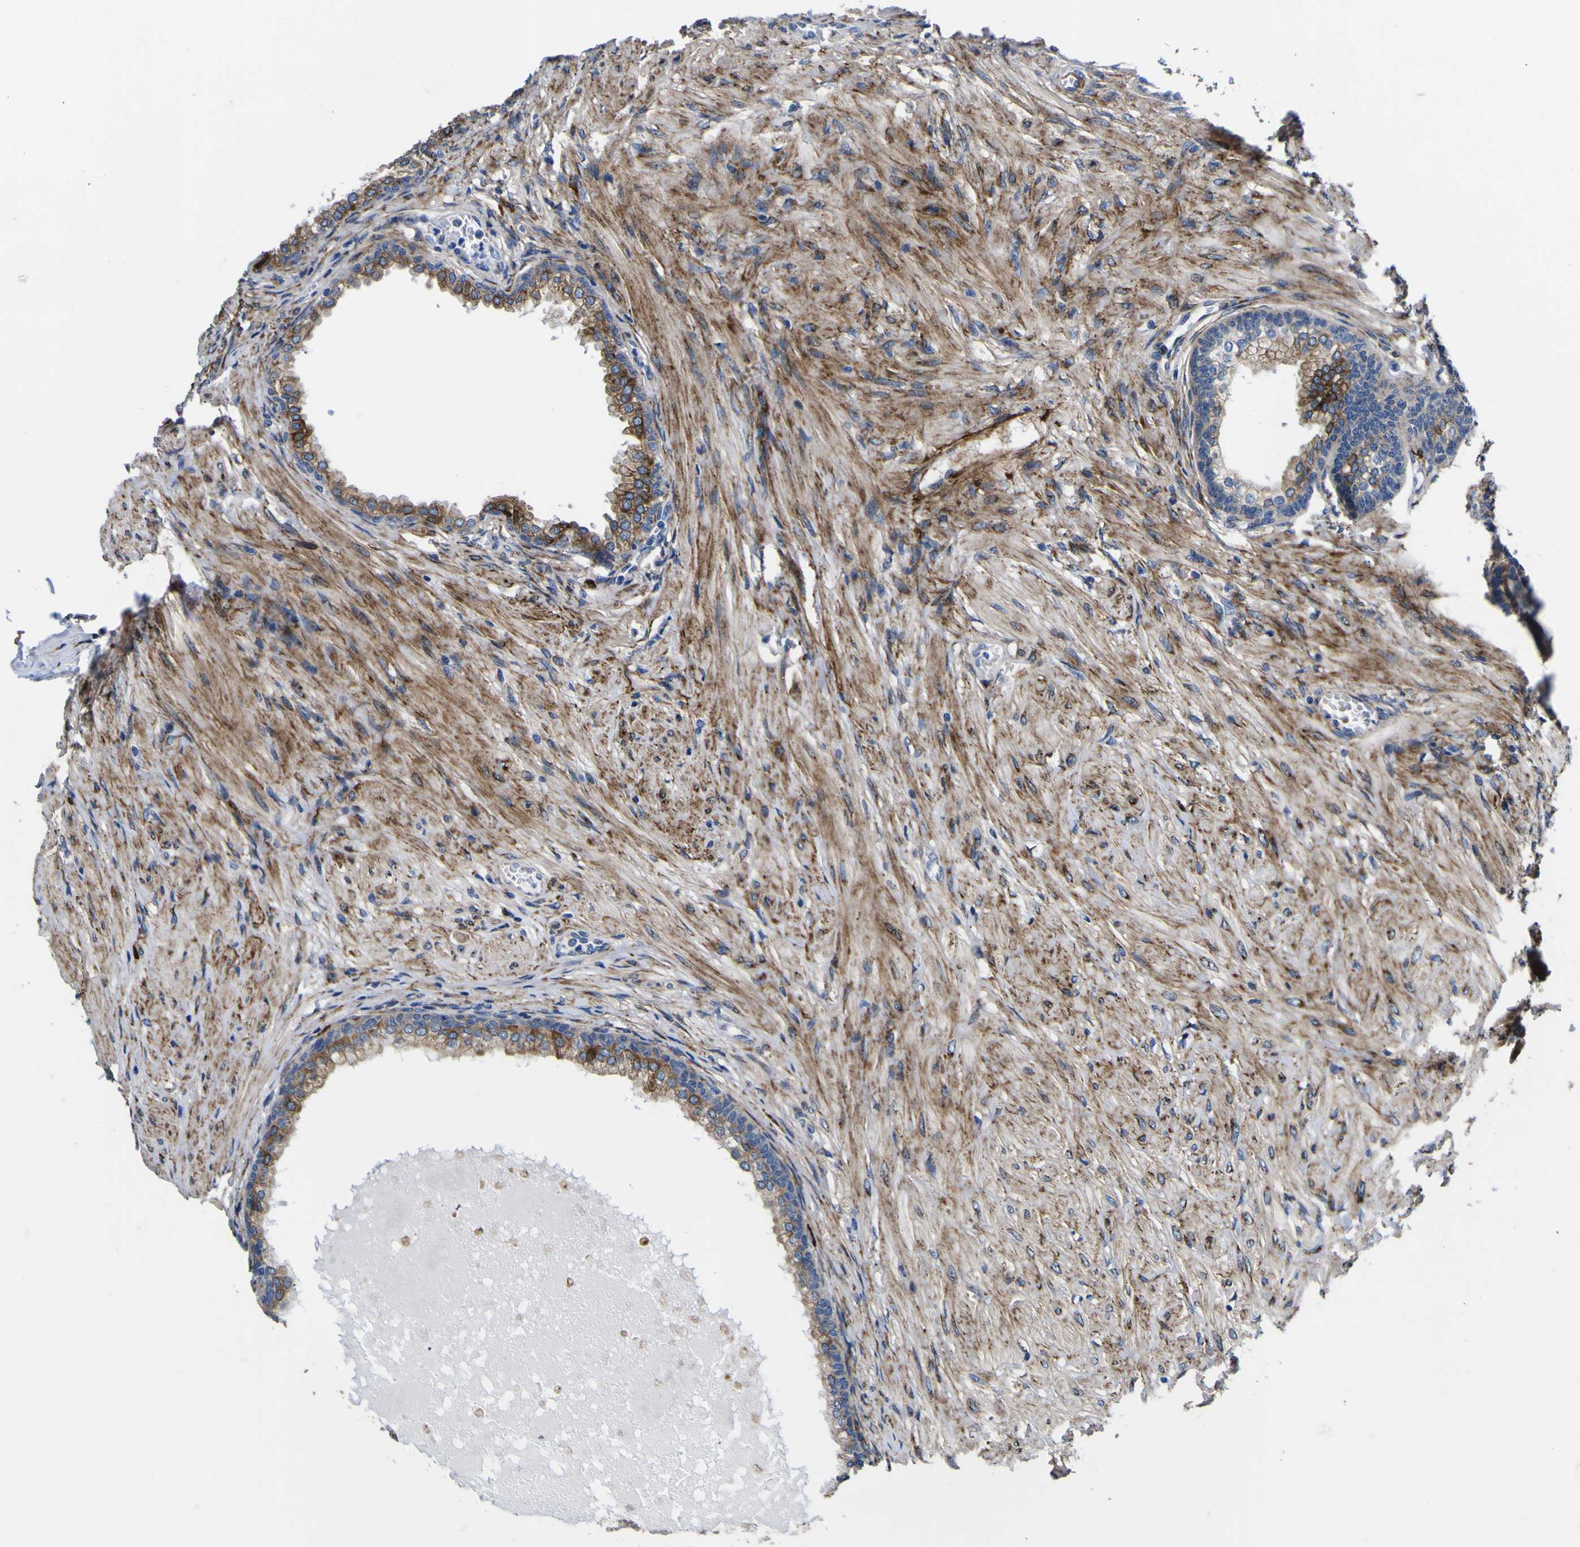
{"staining": {"intensity": "moderate", "quantity": "25%-75%", "location": "cytoplasmic/membranous"}, "tissue": "prostate", "cell_type": "Glandular cells", "image_type": "normal", "snomed": [{"axis": "morphology", "description": "Normal tissue, NOS"}, {"axis": "morphology", "description": "Urothelial carcinoma, Low grade"}, {"axis": "topography", "description": "Urinary bladder"}, {"axis": "topography", "description": "Prostate"}], "caption": "A brown stain shows moderate cytoplasmic/membranous positivity of a protein in glandular cells of benign prostate.", "gene": "SCD", "patient": {"sex": "male", "age": 60}}